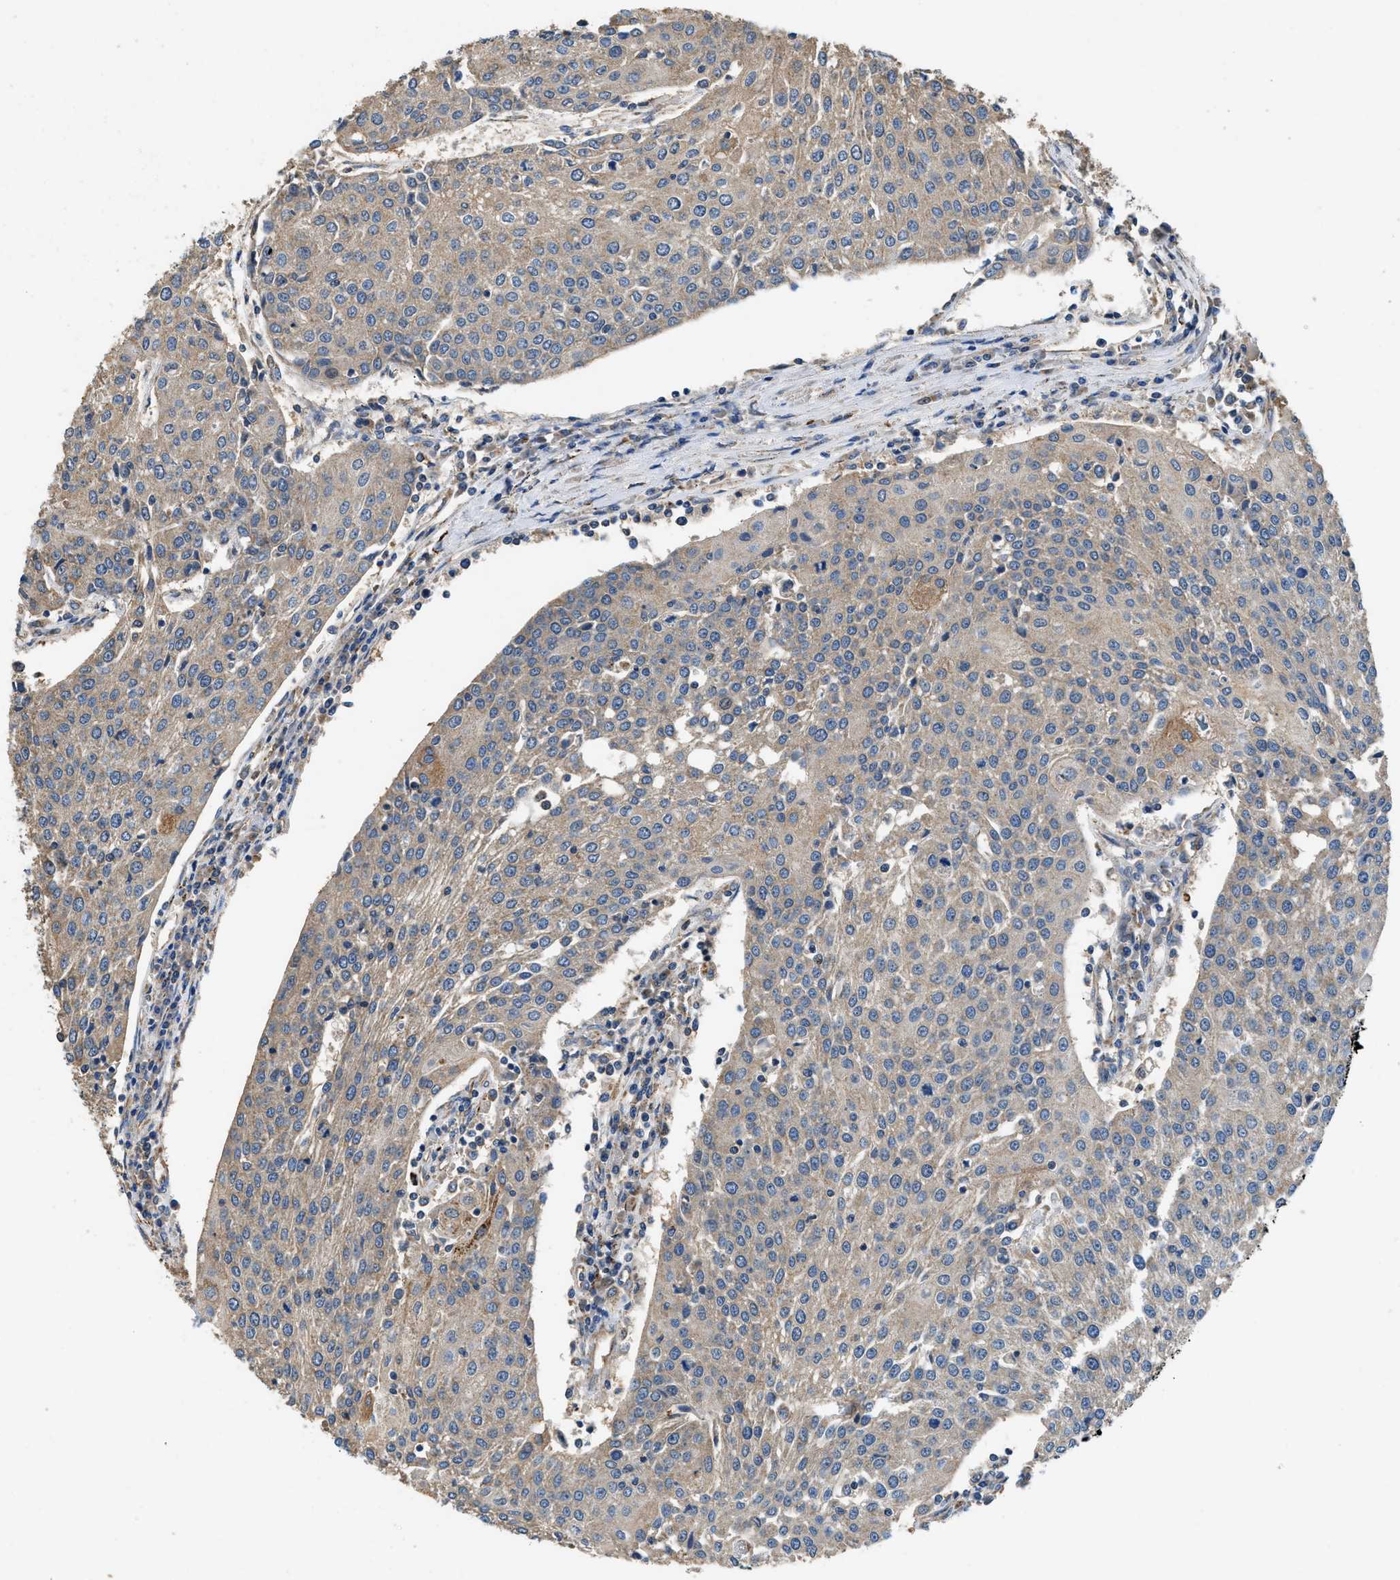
{"staining": {"intensity": "moderate", "quantity": ">75%", "location": "cytoplasmic/membranous"}, "tissue": "urothelial cancer", "cell_type": "Tumor cells", "image_type": "cancer", "snomed": [{"axis": "morphology", "description": "Urothelial carcinoma, High grade"}, {"axis": "topography", "description": "Urinary bladder"}], "caption": "This histopathology image shows immunohistochemistry (IHC) staining of high-grade urothelial carcinoma, with medium moderate cytoplasmic/membranous expression in about >75% of tumor cells.", "gene": "CDK15", "patient": {"sex": "female", "age": 85}}